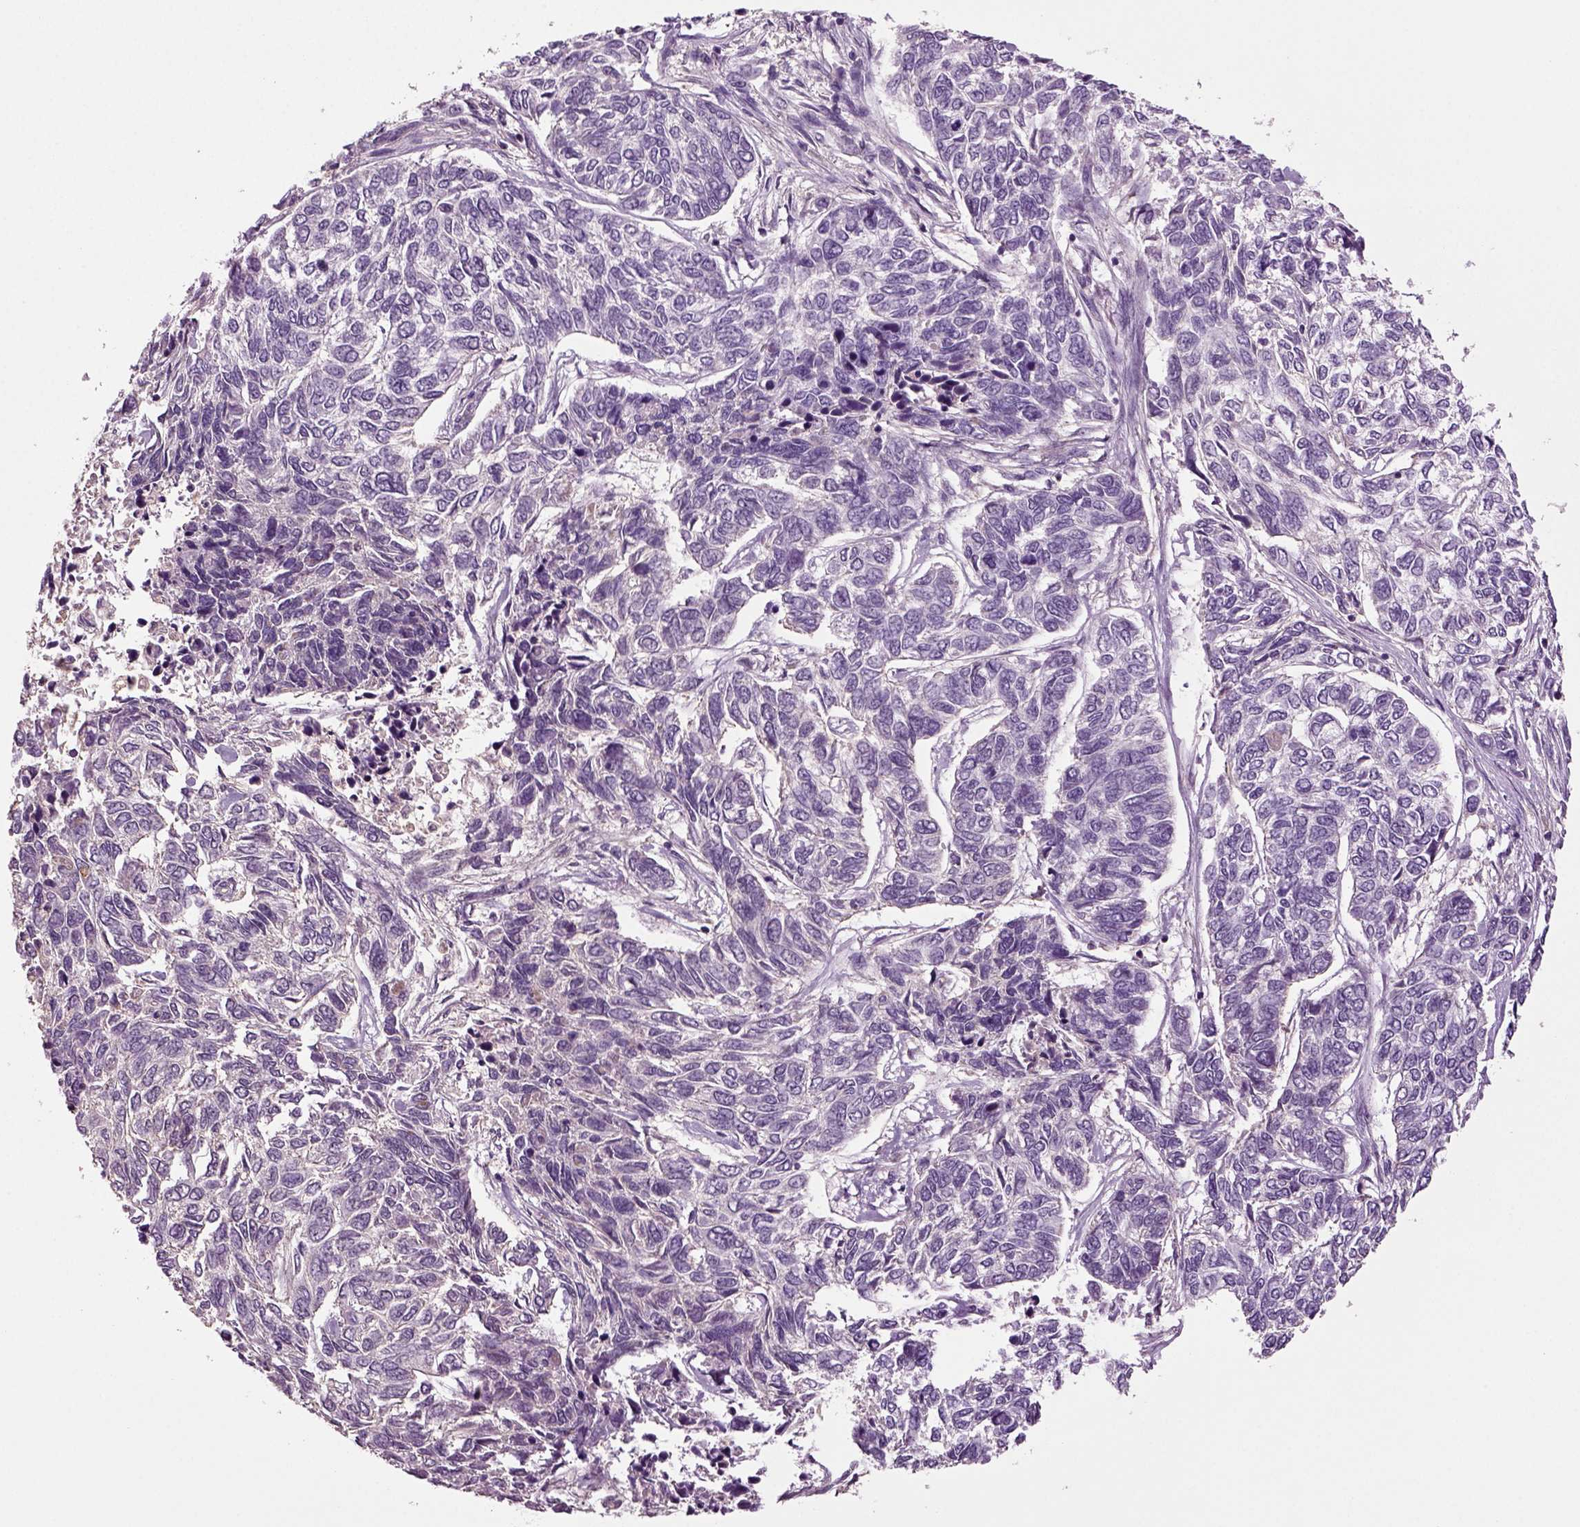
{"staining": {"intensity": "negative", "quantity": "none", "location": "none"}, "tissue": "skin cancer", "cell_type": "Tumor cells", "image_type": "cancer", "snomed": [{"axis": "morphology", "description": "Basal cell carcinoma"}, {"axis": "topography", "description": "Skin"}], "caption": "A high-resolution photomicrograph shows immunohistochemistry (IHC) staining of skin cancer (basal cell carcinoma), which exhibits no significant positivity in tumor cells.", "gene": "DEFB118", "patient": {"sex": "female", "age": 65}}